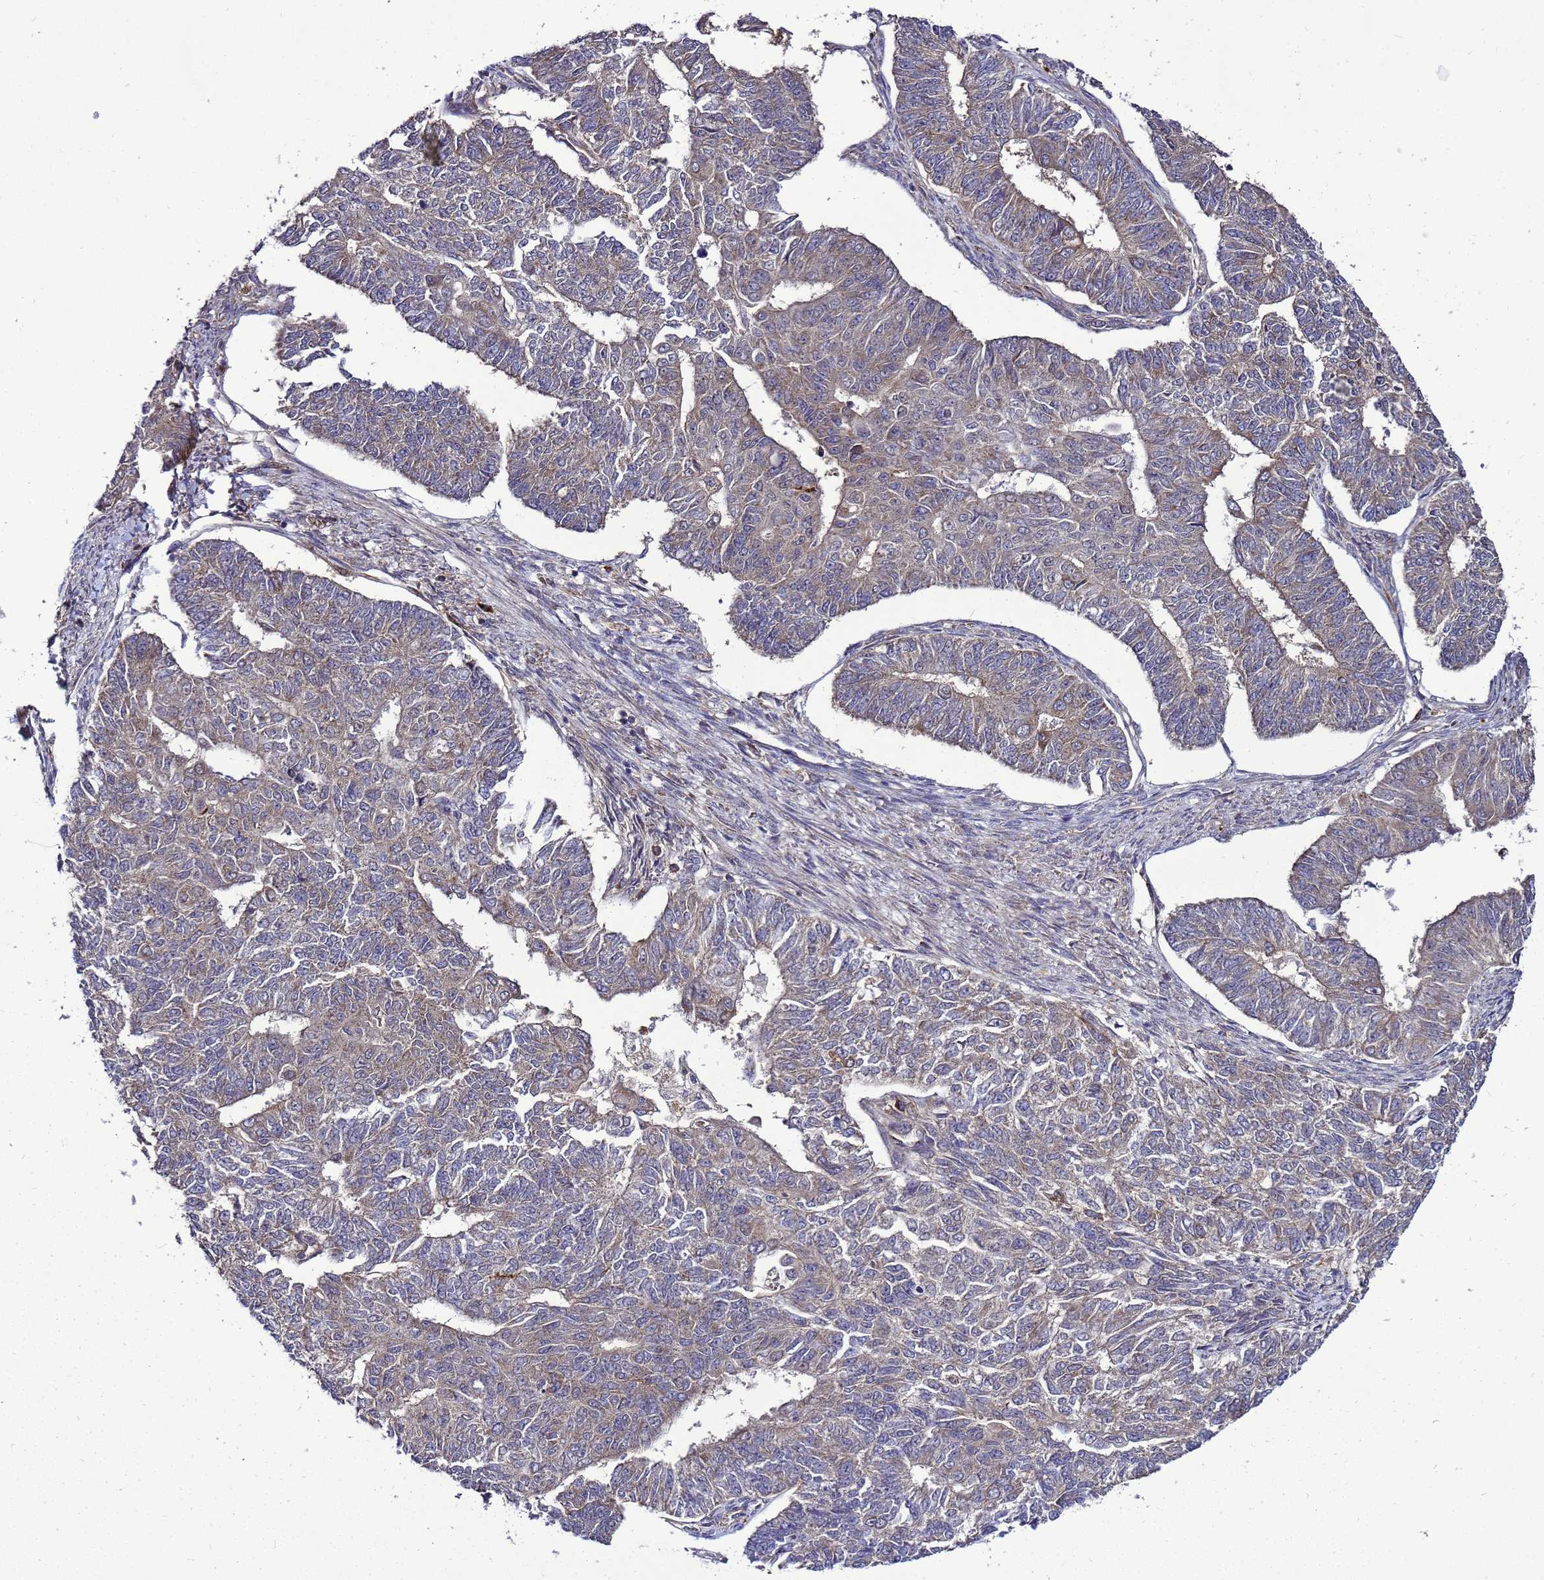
{"staining": {"intensity": "weak", "quantity": "<25%", "location": "cytoplasmic/membranous"}, "tissue": "endometrial cancer", "cell_type": "Tumor cells", "image_type": "cancer", "snomed": [{"axis": "morphology", "description": "Adenocarcinoma, NOS"}, {"axis": "topography", "description": "Endometrium"}], "caption": "DAB (3,3'-diaminobenzidine) immunohistochemical staining of endometrial adenocarcinoma demonstrates no significant positivity in tumor cells. Brightfield microscopy of immunohistochemistry stained with DAB (3,3'-diaminobenzidine) (brown) and hematoxylin (blue), captured at high magnification.", "gene": "TRABD", "patient": {"sex": "female", "age": 32}}